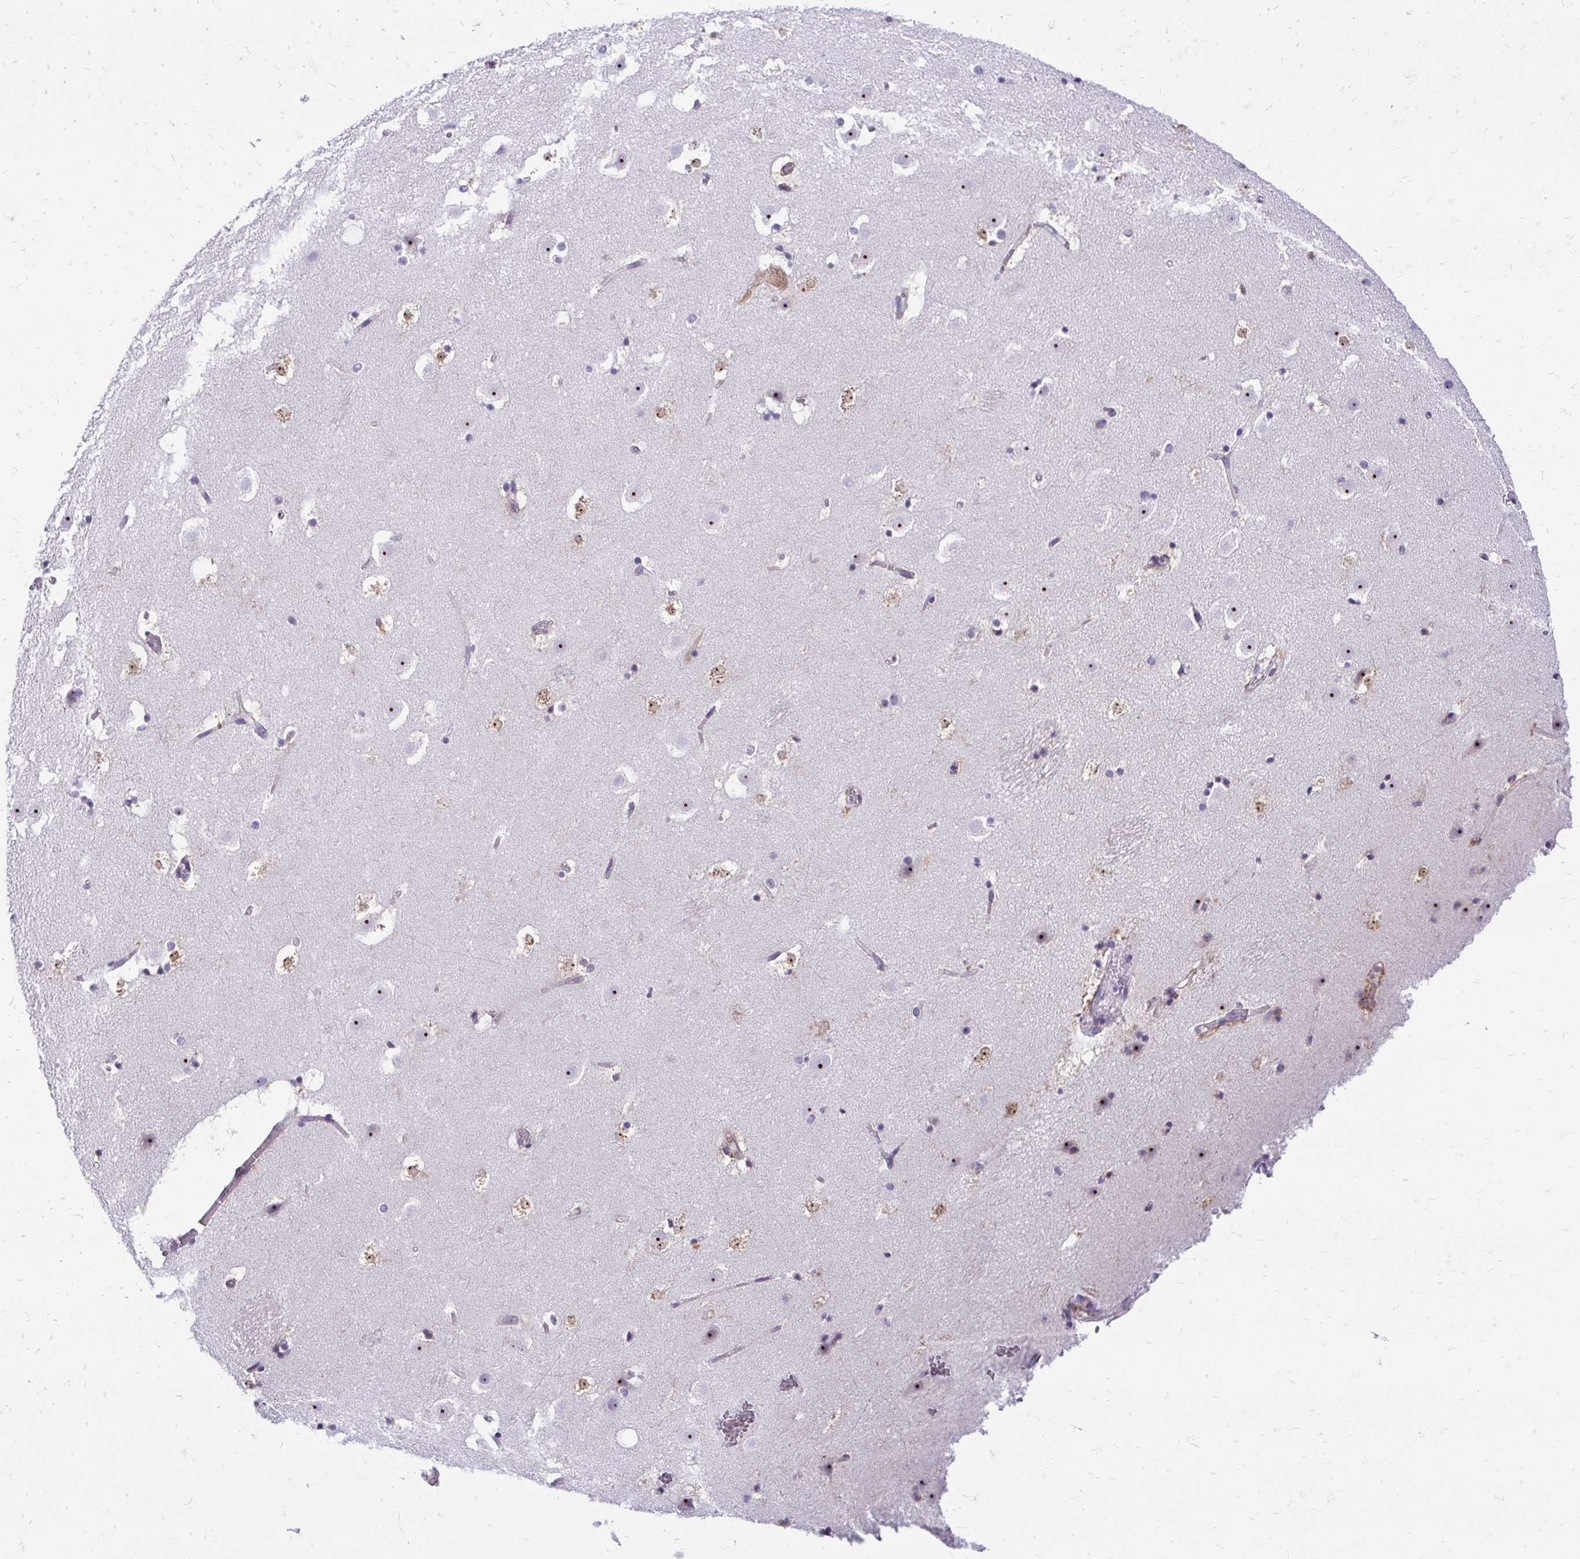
{"staining": {"intensity": "negative", "quantity": "none", "location": "none"}, "tissue": "caudate", "cell_type": "Glial cells", "image_type": "normal", "snomed": [{"axis": "morphology", "description": "Normal tissue, NOS"}, {"axis": "topography", "description": "Lateral ventricle wall"}], "caption": "High magnification brightfield microscopy of unremarkable caudate stained with DAB (3,3'-diaminobenzidine) (brown) and counterstained with hematoxylin (blue): glial cells show no significant expression. (Immunohistochemistry (ihc), brightfield microscopy, high magnification).", "gene": "NIFK", "patient": {"sex": "male", "age": 37}}